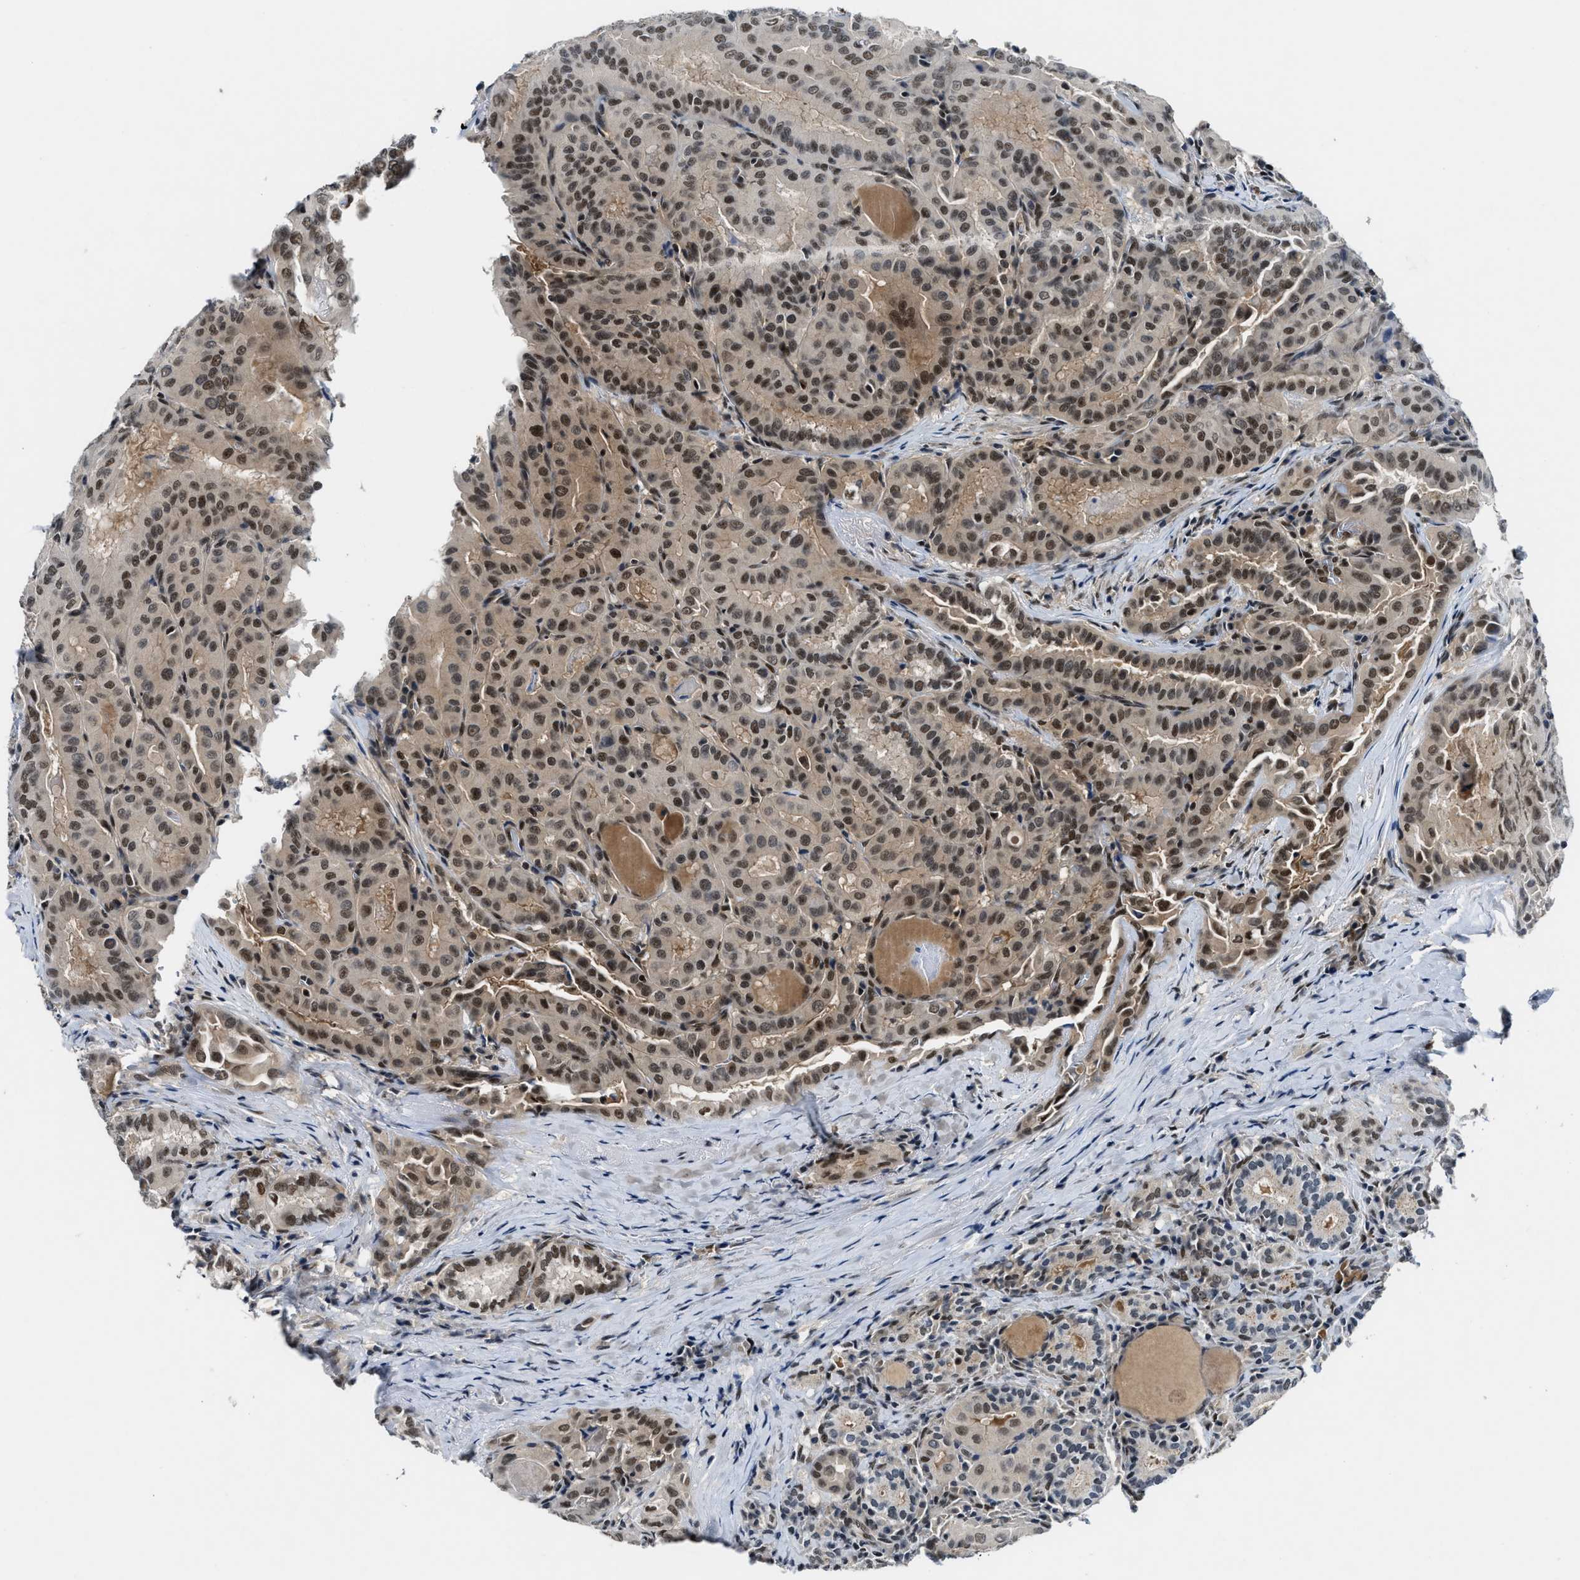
{"staining": {"intensity": "moderate", "quantity": ">75%", "location": "nuclear"}, "tissue": "thyroid cancer", "cell_type": "Tumor cells", "image_type": "cancer", "snomed": [{"axis": "morphology", "description": "Papillary adenocarcinoma, NOS"}, {"axis": "topography", "description": "Thyroid gland"}], "caption": "The immunohistochemical stain labels moderate nuclear expression in tumor cells of thyroid papillary adenocarcinoma tissue.", "gene": "NCOA1", "patient": {"sex": "female", "age": 42}}